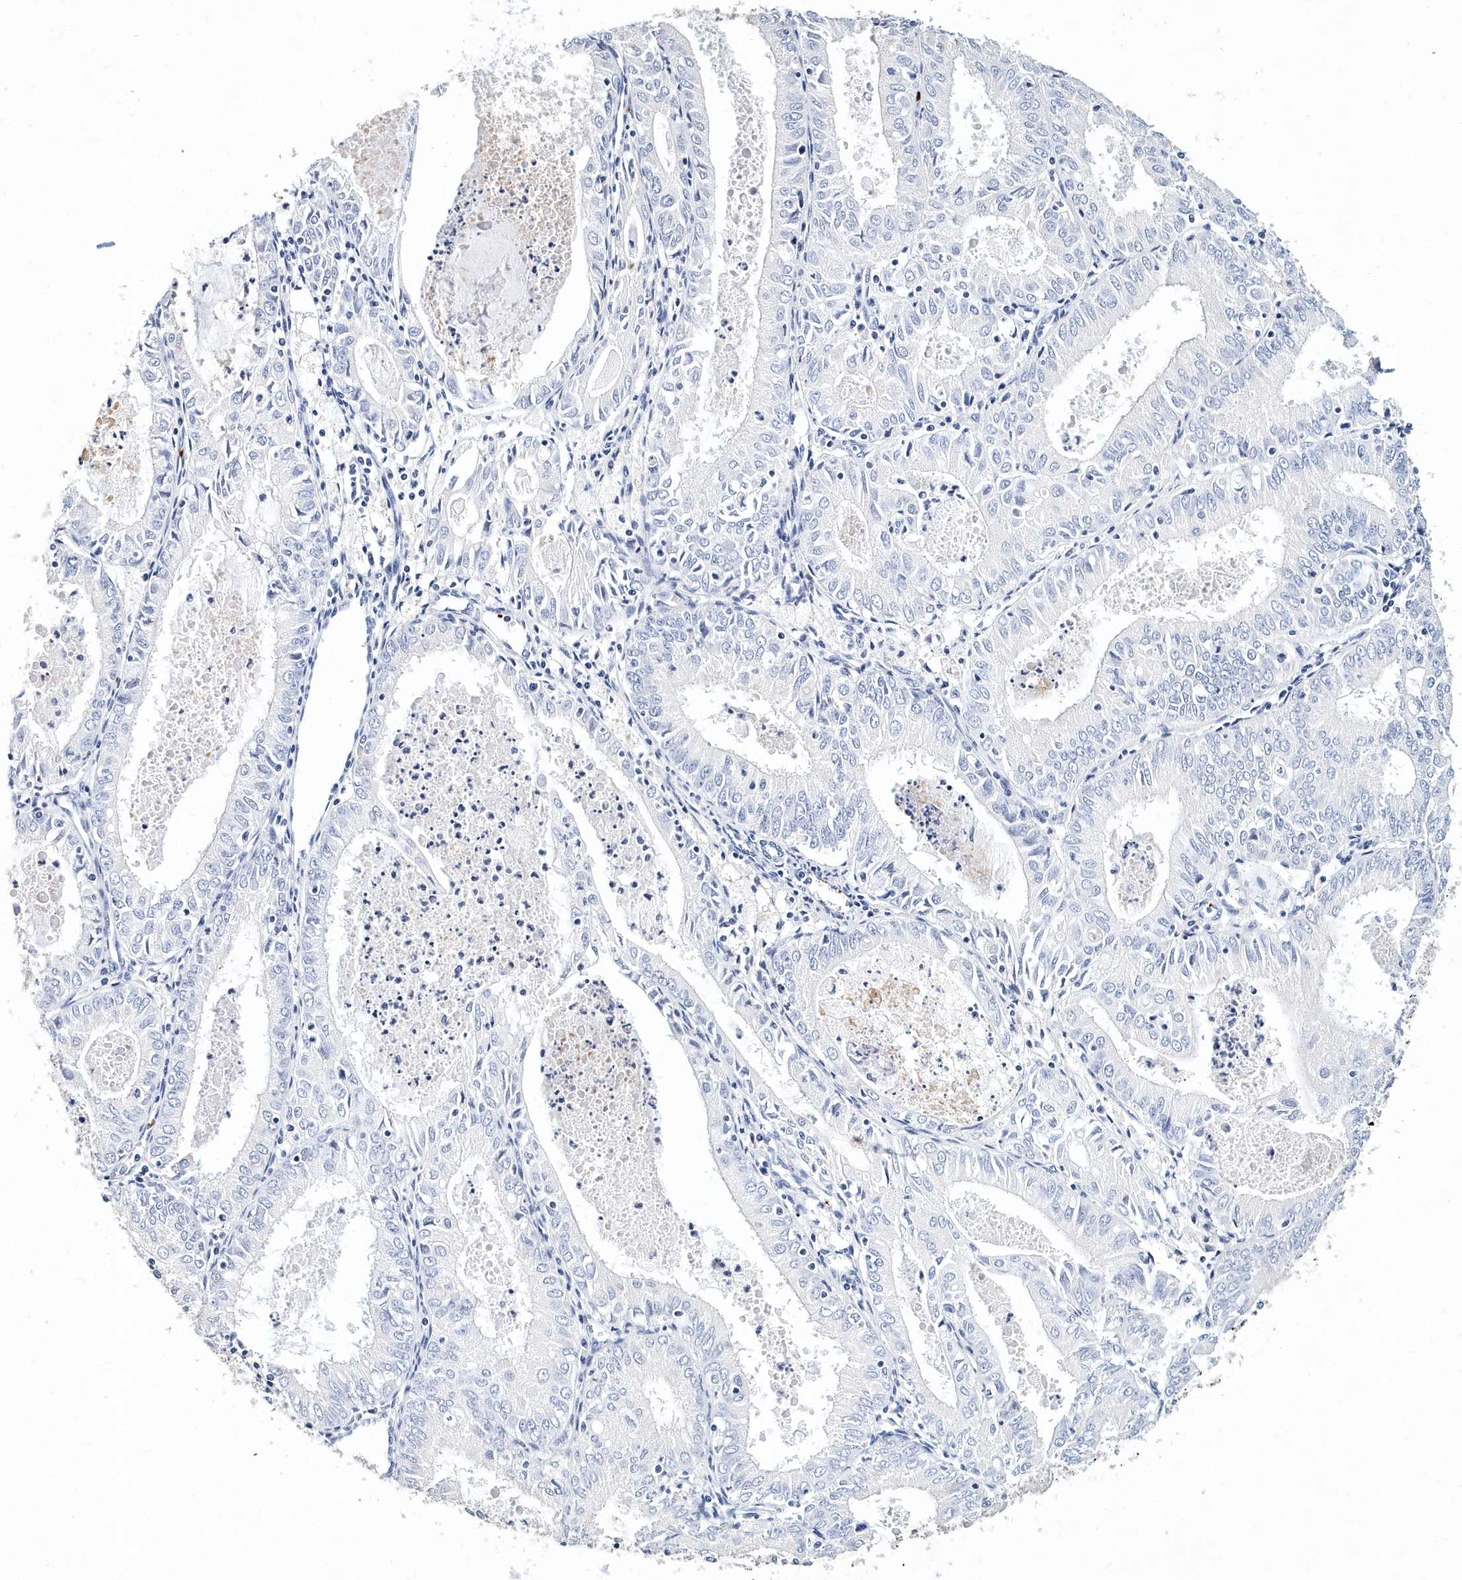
{"staining": {"intensity": "negative", "quantity": "none", "location": "none"}, "tissue": "endometrial cancer", "cell_type": "Tumor cells", "image_type": "cancer", "snomed": [{"axis": "morphology", "description": "Adenocarcinoma, NOS"}, {"axis": "topography", "description": "Endometrium"}], "caption": "Immunohistochemical staining of adenocarcinoma (endometrial) demonstrates no significant expression in tumor cells. (IHC, brightfield microscopy, high magnification).", "gene": "ITGA2B", "patient": {"sex": "female", "age": 57}}